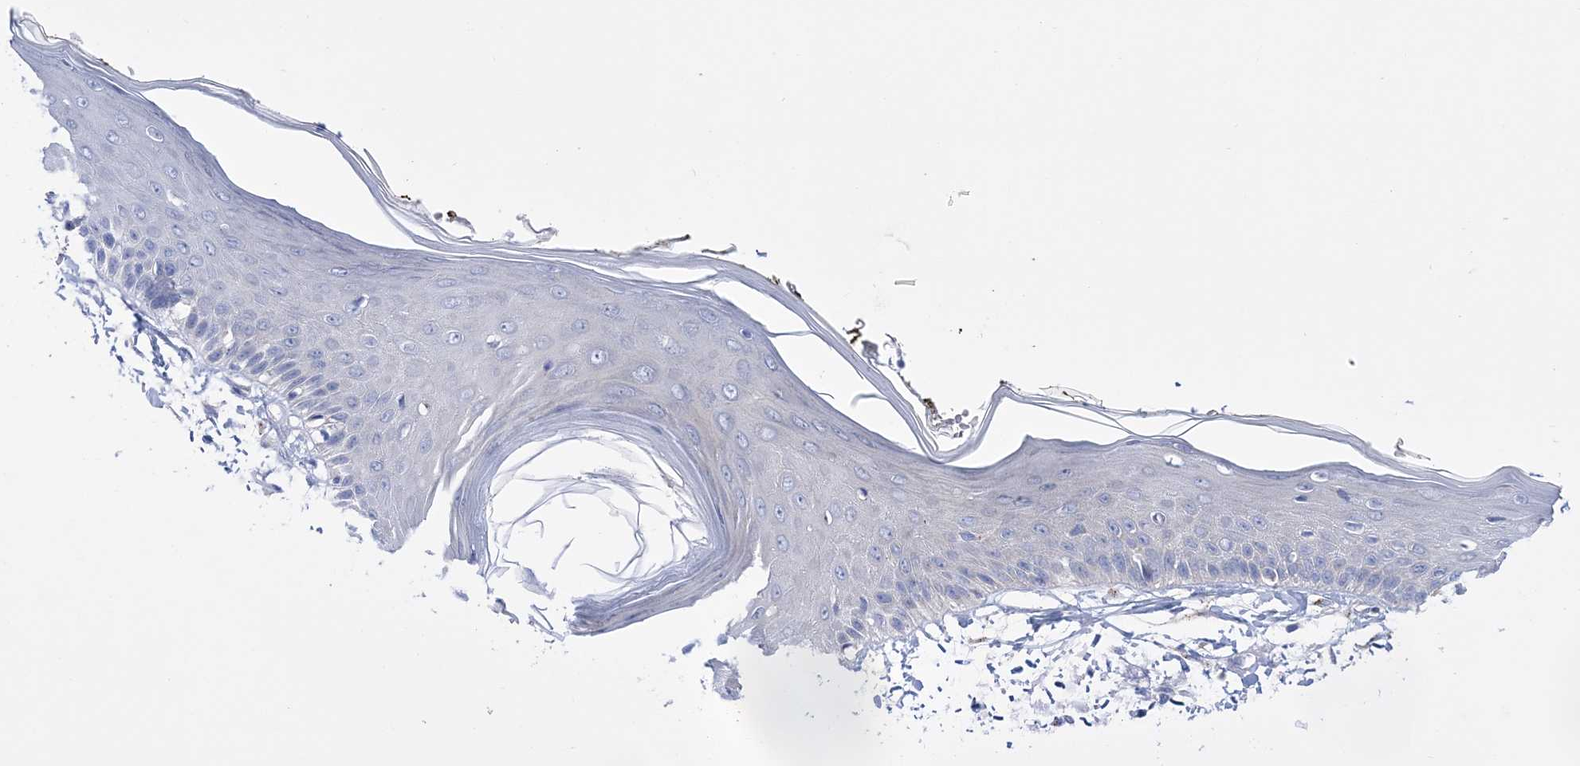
{"staining": {"intensity": "negative", "quantity": "none", "location": "none"}, "tissue": "skin", "cell_type": "Fibroblasts", "image_type": "normal", "snomed": [{"axis": "morphology", "description": "Normal tissue, NOS"}, {"axis": "topography", "description": "Skin"}, {"axis": "topography", "description": "Skeletal muscle"}], "caption": "High magnification brightfield microscopy of normal skin stained with DAB (brown) and counterstained with hematoxylin (blue): fibroblasts show no significant positivity. Nuclei are stained in blue.", "gene": "COPB2", "patient": {"sex": "male", "age": 83}}